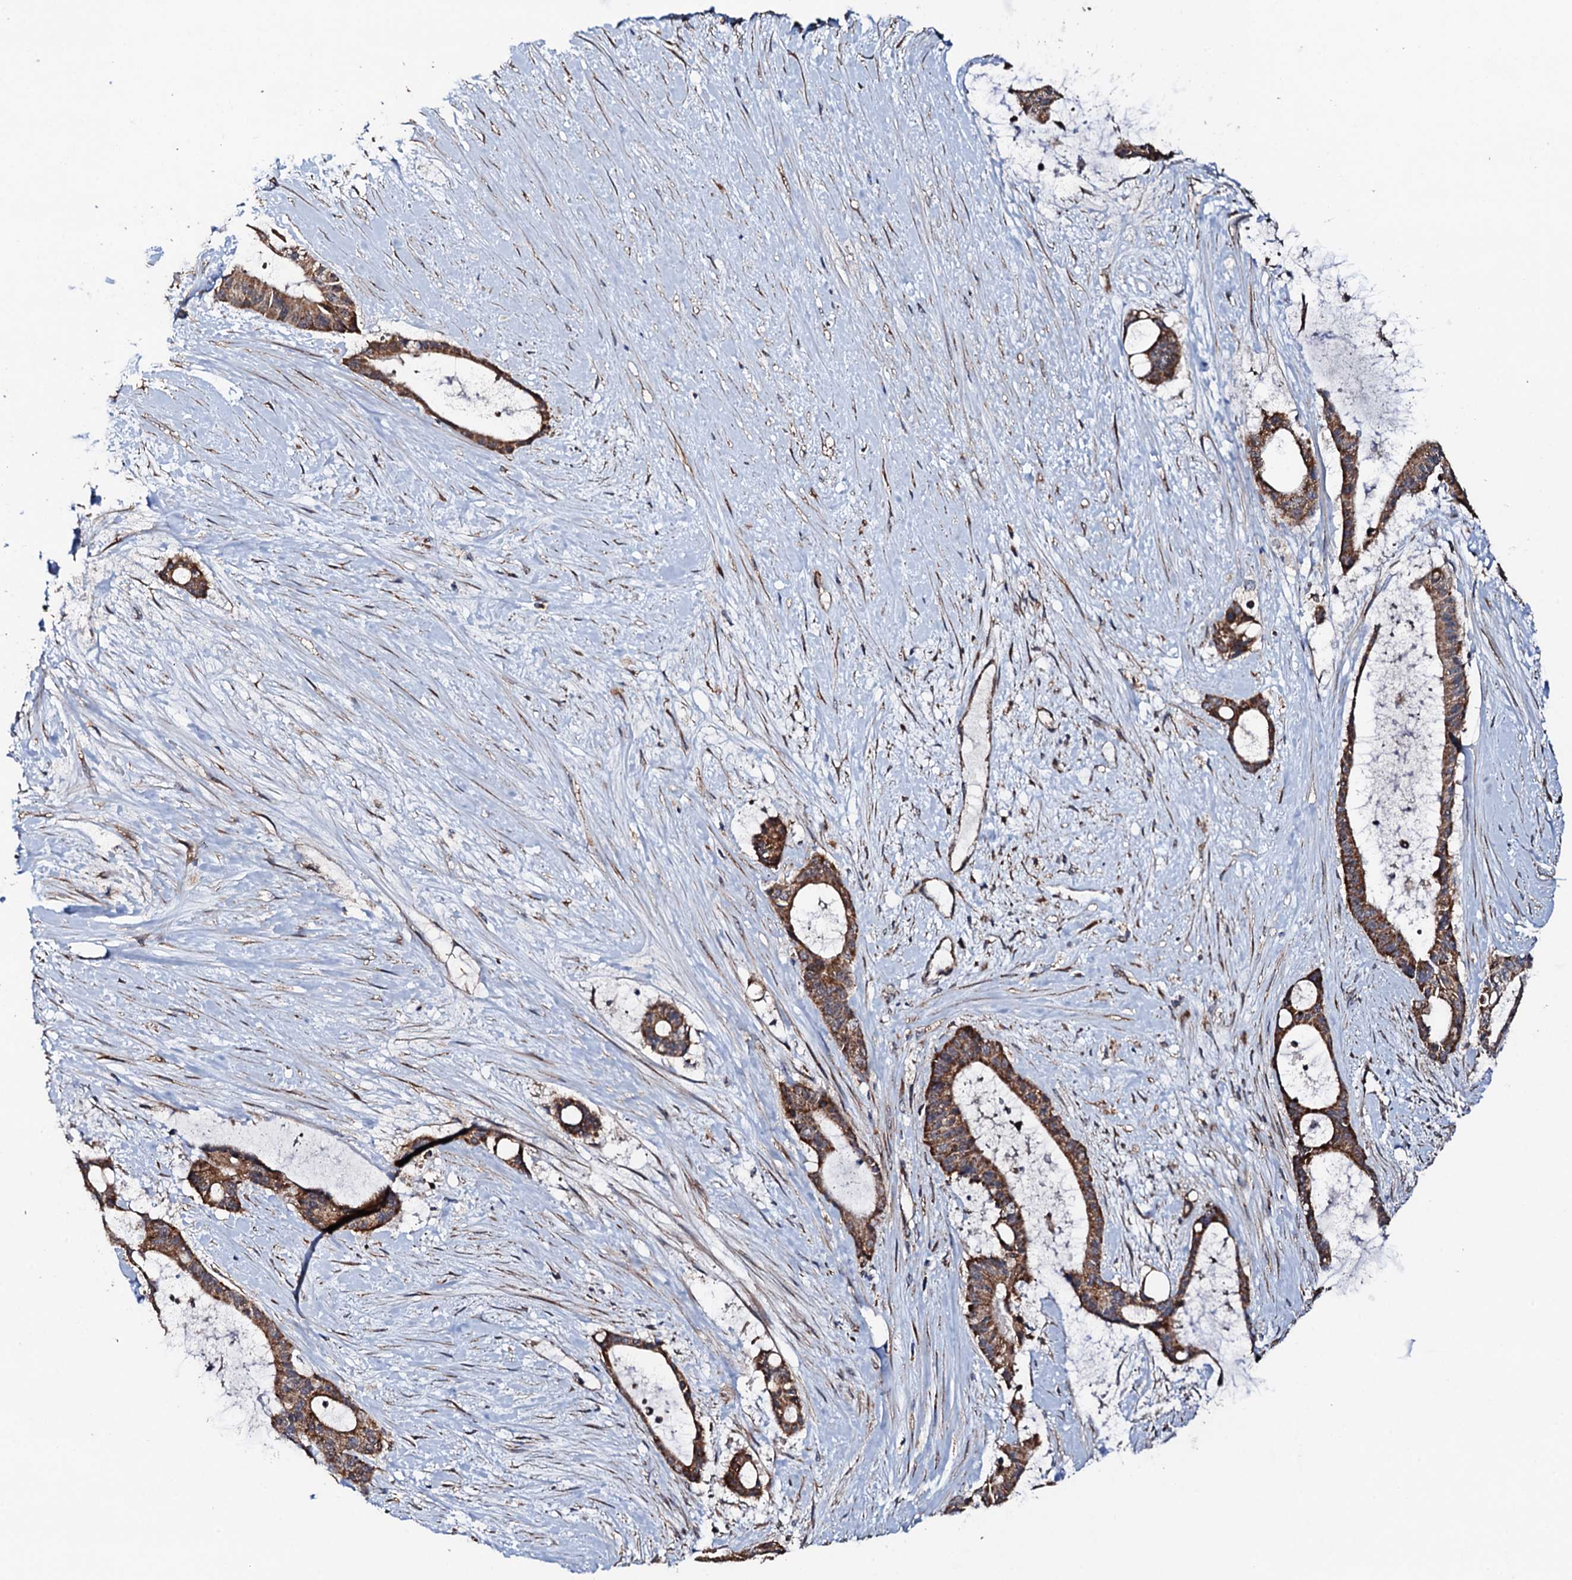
{"staining": {"intensity": "strong", "quantity": ">75%", "location": "cytoplasmic/membranous"}, "tissue": "liver cancer", "cell_type": "Tumor cells", "image_type": "cancer", "snomed": [{"axis": "morphology", "description": "Normal tissue, NOS"}, {"axis": "morphology", "description": "Cholangiocarcinoma"}, {"axis": "topography", "description": "Liver"}, {"axis": "topography", "description": "Peripheral nerve tissue"}], "caption": "Protein expression analysis of human liver cancer (cholangiocarcinoma) reveals strong cytoplasmic/membranous staining in about >75% of tumor cells.", "gene": "MTIF3", "patient": {"sex": "female", "age": 73}}